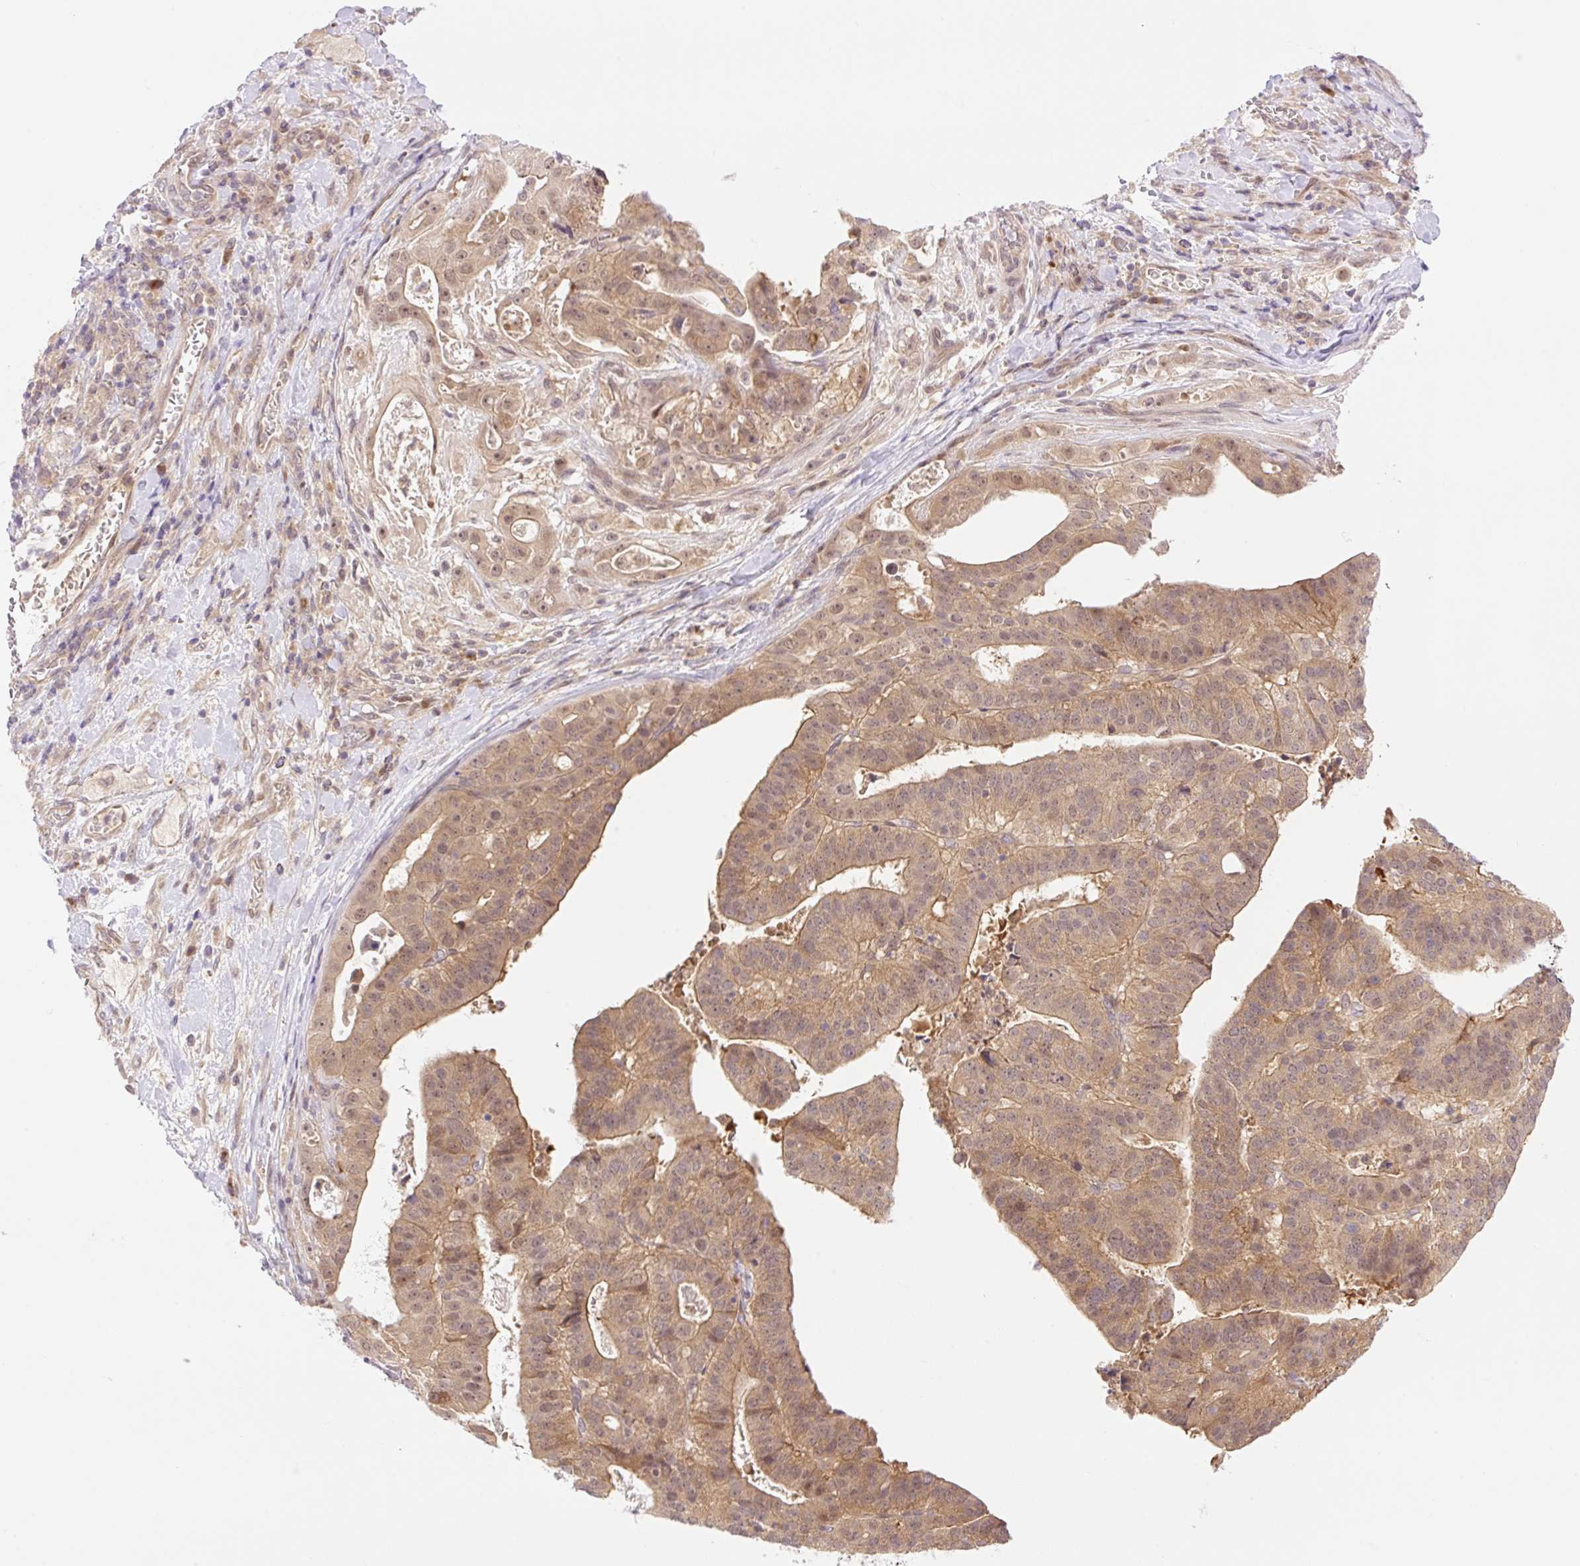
{"staining": {"intensity": "moderate", "quantity": ">75%", "location": "cytoplasmic/membranous,nuclear"}, "tissue": "stomach cancer", "cell_type": "Tumor cells", "image_type": "cancer", "snomed": [{"axis": "morphology", "description": "Adenocarcinoma, NOS"}, {"axis": "topography", "description": "Stomach"}], "caption": "Stomach adenocarcinoma tissue shows moderate cytoplasmic/membranous and nuclear positivity in approximately >75% of tumor cells", "gene": "VPS25", "patient": {"sex": "male", "age": 48}}